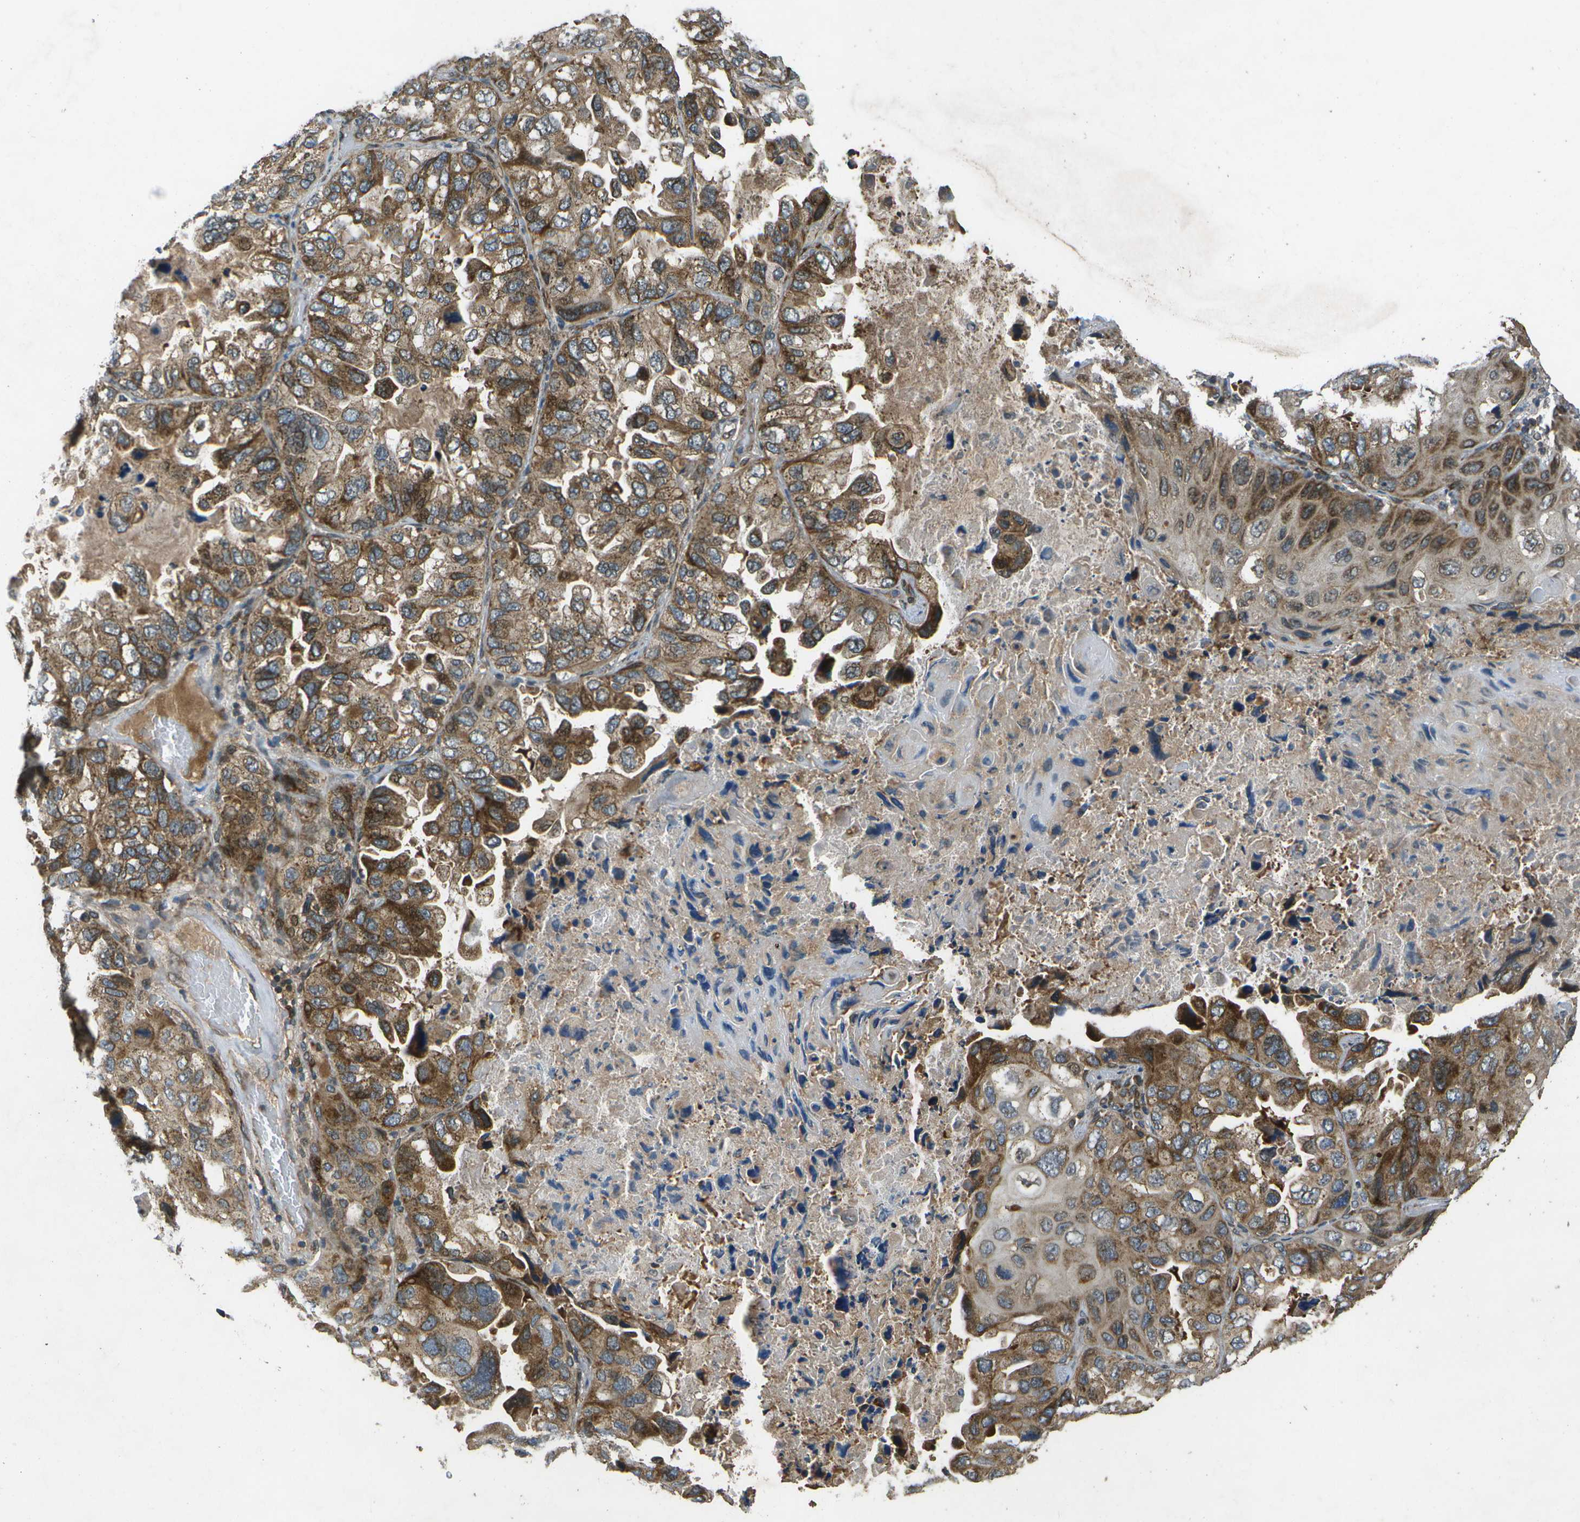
{"staining": {"intensity": "moderate", "quantity": ">75%", "location": "cytoplasmic/membranous"}, "tissue": "lung cancer", "cell_type": "Tumor cells", "image_type": "cancer", "snomed": [{"axis": "morphology", "description": "Squamous cell carcinoma, NOS"}, {"axis": "topography", "description": "Lung"}], "caption": "A brown stain highlights moderate cytoplasmic/membranous positivity of a protein in human lung squamous cell carcinoma tumor cells.", "gene": "HFE", "patient": {"sex": "female", "age": 73}}